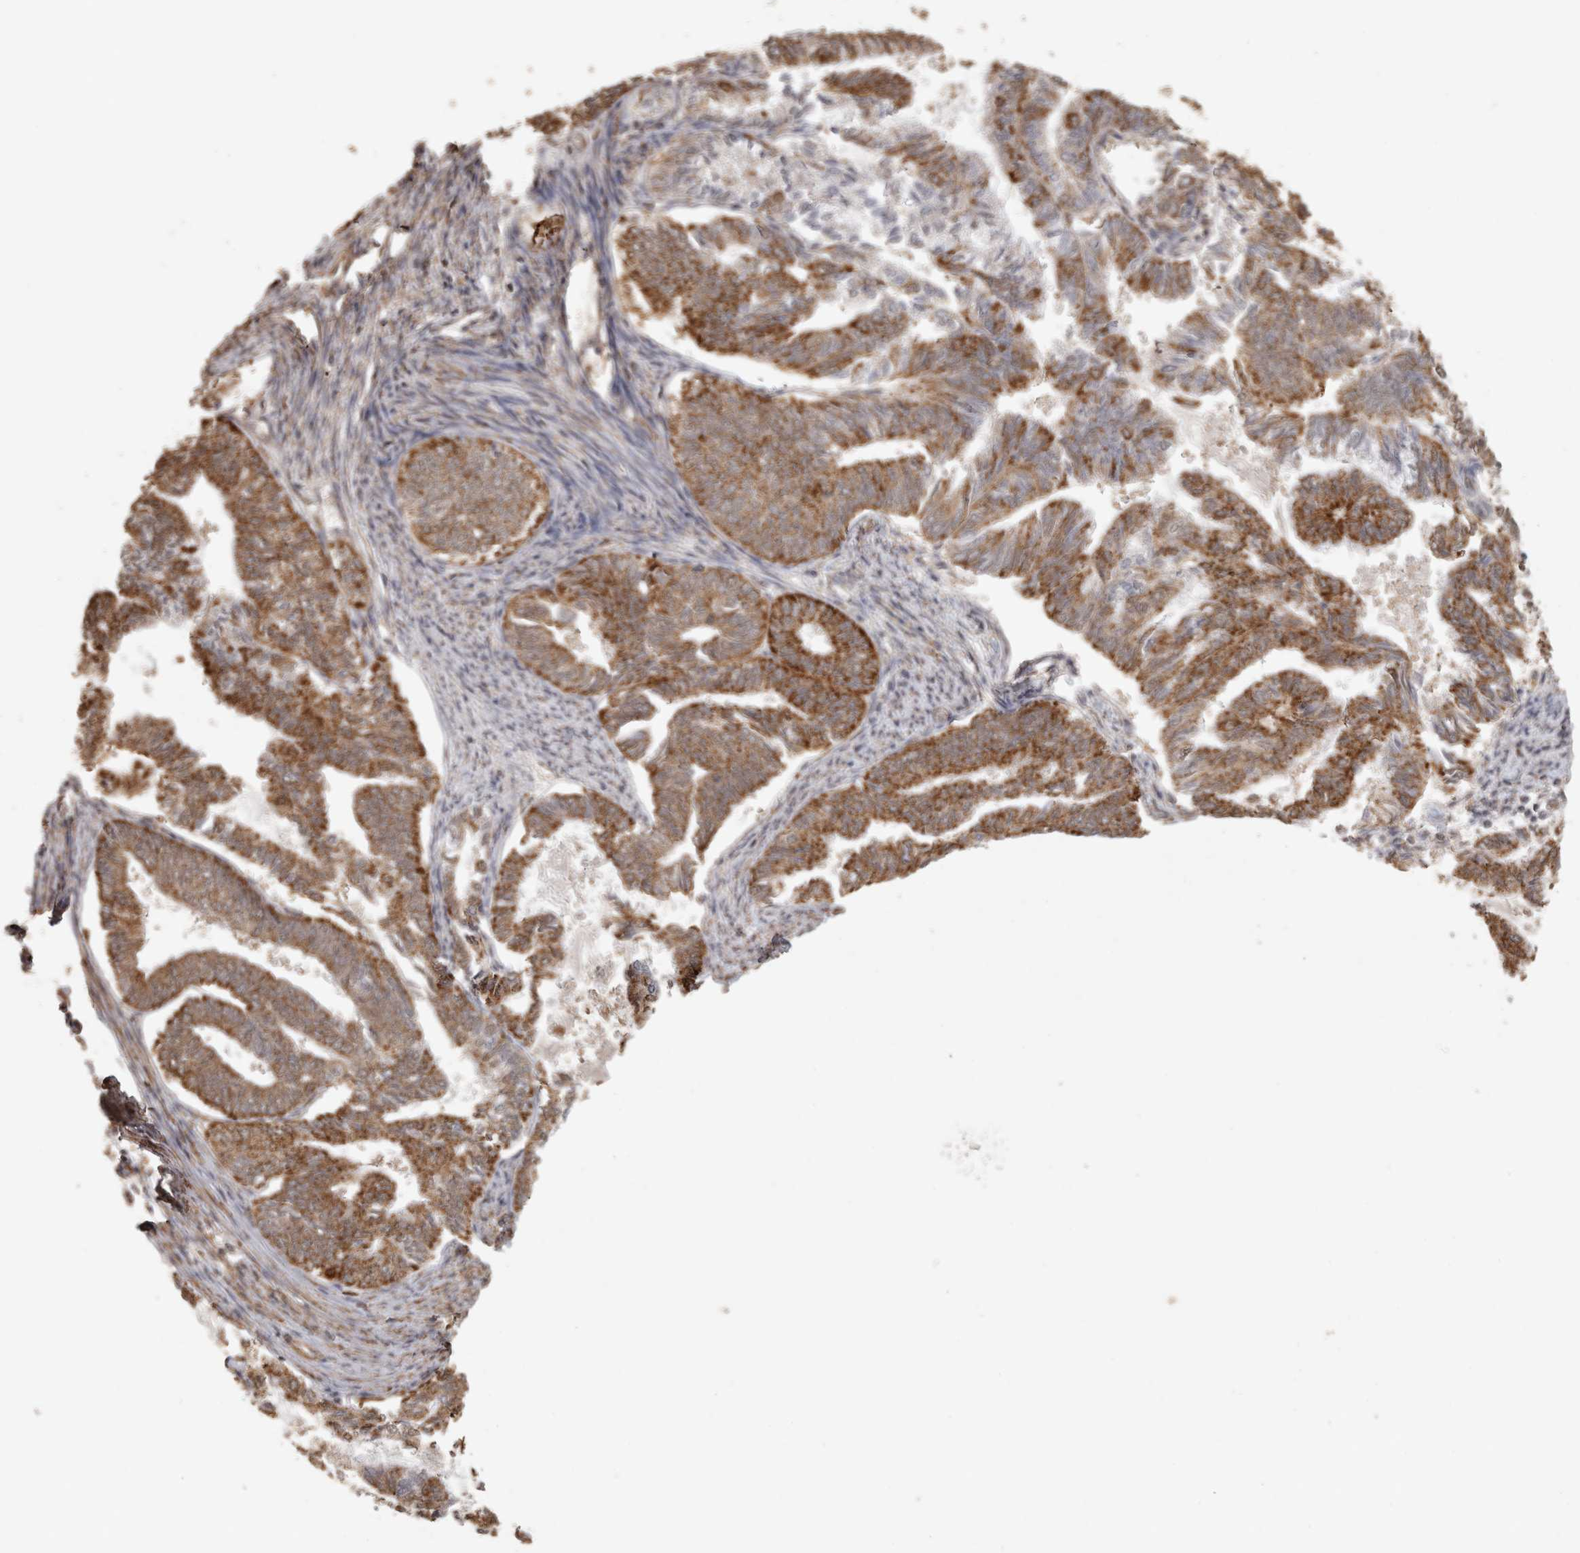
{"staining": {"intensity": "strong", "quantity": ">75%", "location": "cytoplasmic/membranous"}, "tissue": "endometrial cancer", "cell_type": "Tumor cells", "image_type": "cancer", "snomed": [{"axis": "morphology", "description": "Adenocarcinoma, NOS"}, {"axis": "topography", "description": "Endometrium"}], "caption": "Immunohistochemistry (IHC) histopathology image of neoplastic tissue: adenocarcinoma (endometrial) stained using IHC exhibits high levels of strong protein expression localized specifically in the cytoplasmic/membranous of tumor cells, appearing as a cytoplasmic/membranous brown color.", "gene": "BNIP3L", "patient": {"sex": "female", "age": 86}}